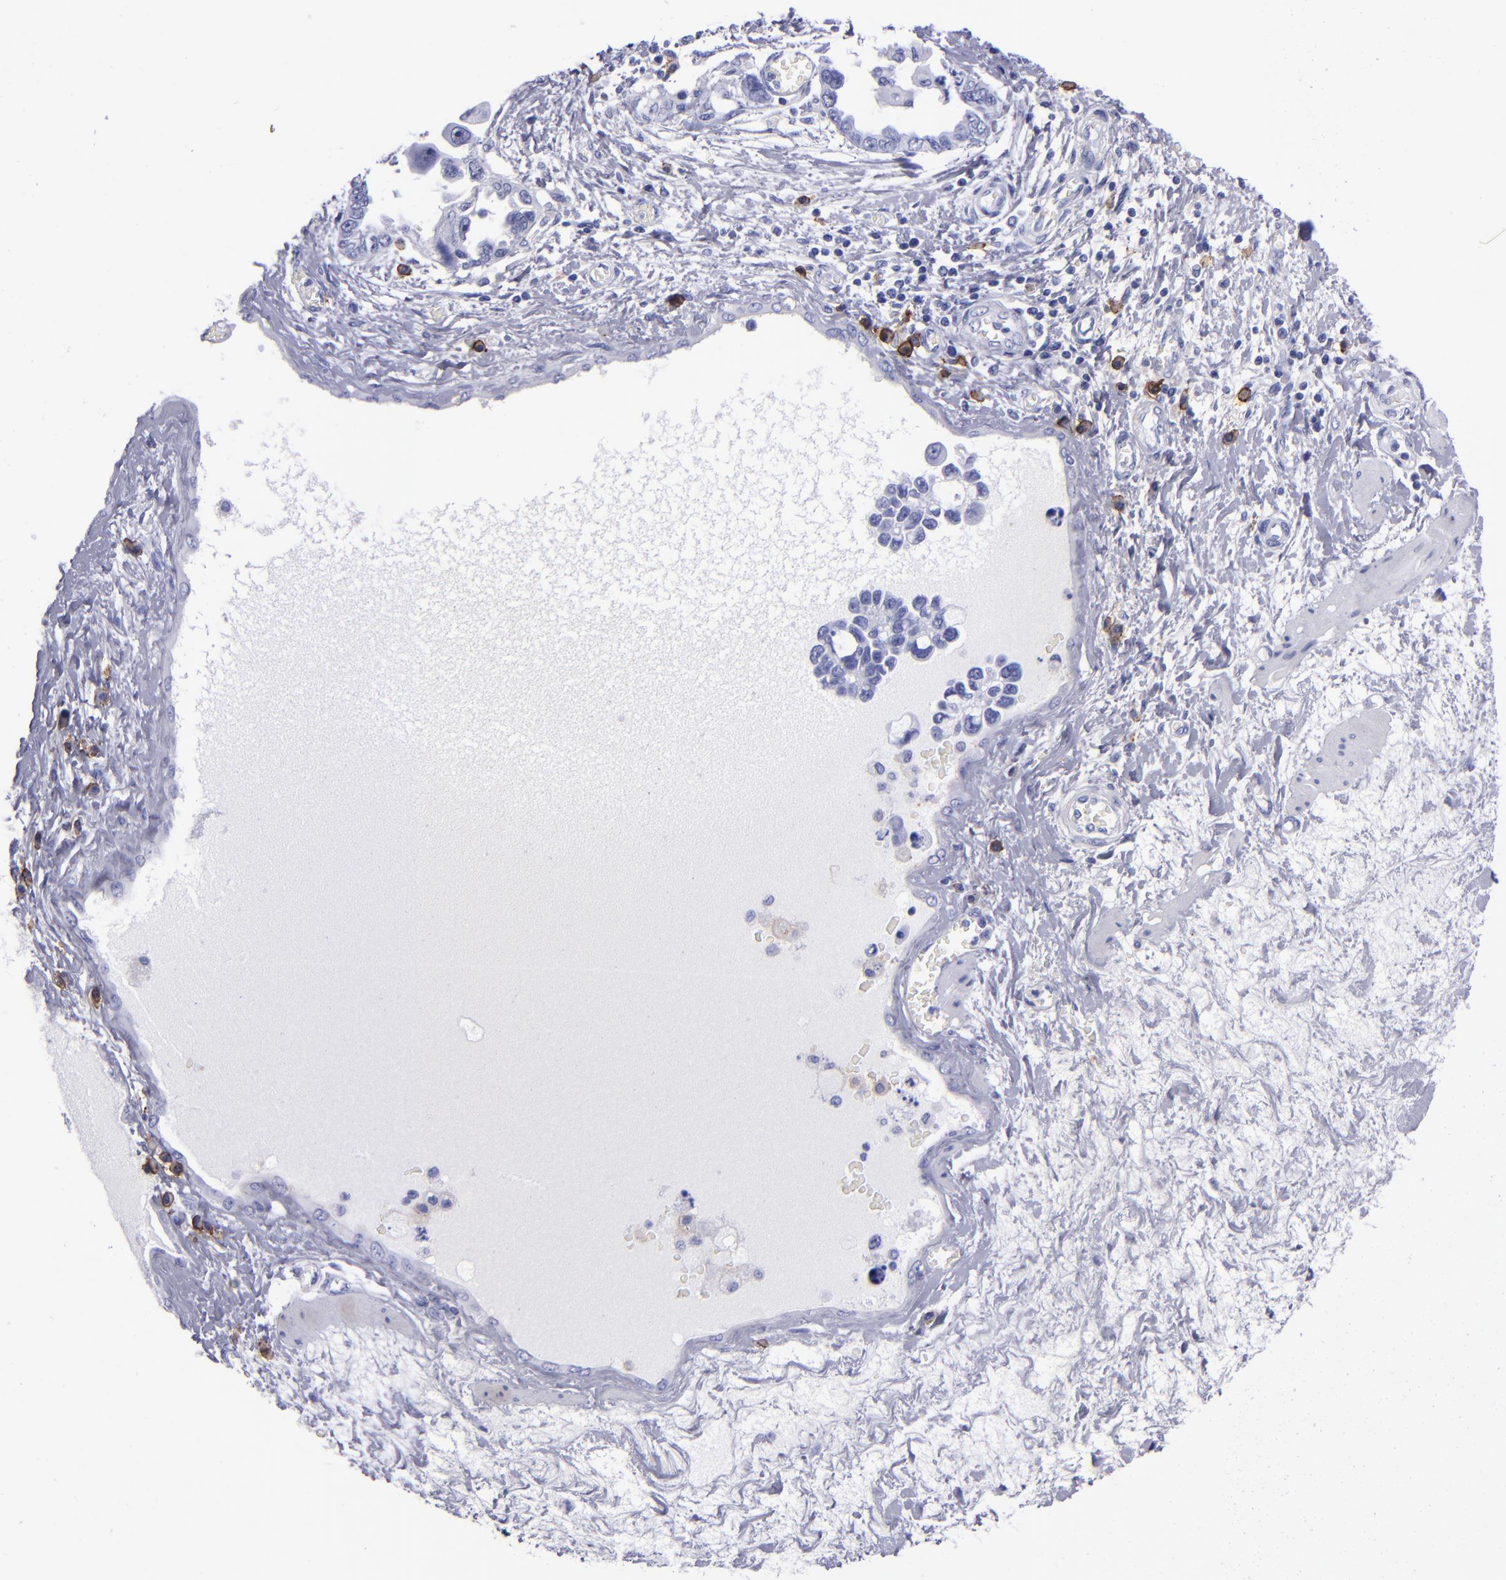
{"staining": {"intensity": "negative", "quantity": "none", "location": "none"}, "tissue": "ovarian cancer", "cell_type": "Tumor cells", "image_type": "cancer", "snomed": [{"axis": "morphology", "description": "Cystadenocarcinoma, serous, NOS"}, {"axis": "topography", "description": "Ovary"}], "caption": "High power microscopy photomicrograph of an immunohistochemistry (IHC) image of ovarian serous cystadenocarcinoma, revealing no significant positivity in tumor cells. (Brightfield microscopy of DAB (3,3'-diaminobenzidine) immunohistochemistry at high magnification).", "gene": "CD38", "patient": {"sex": "female", "age": 63}}